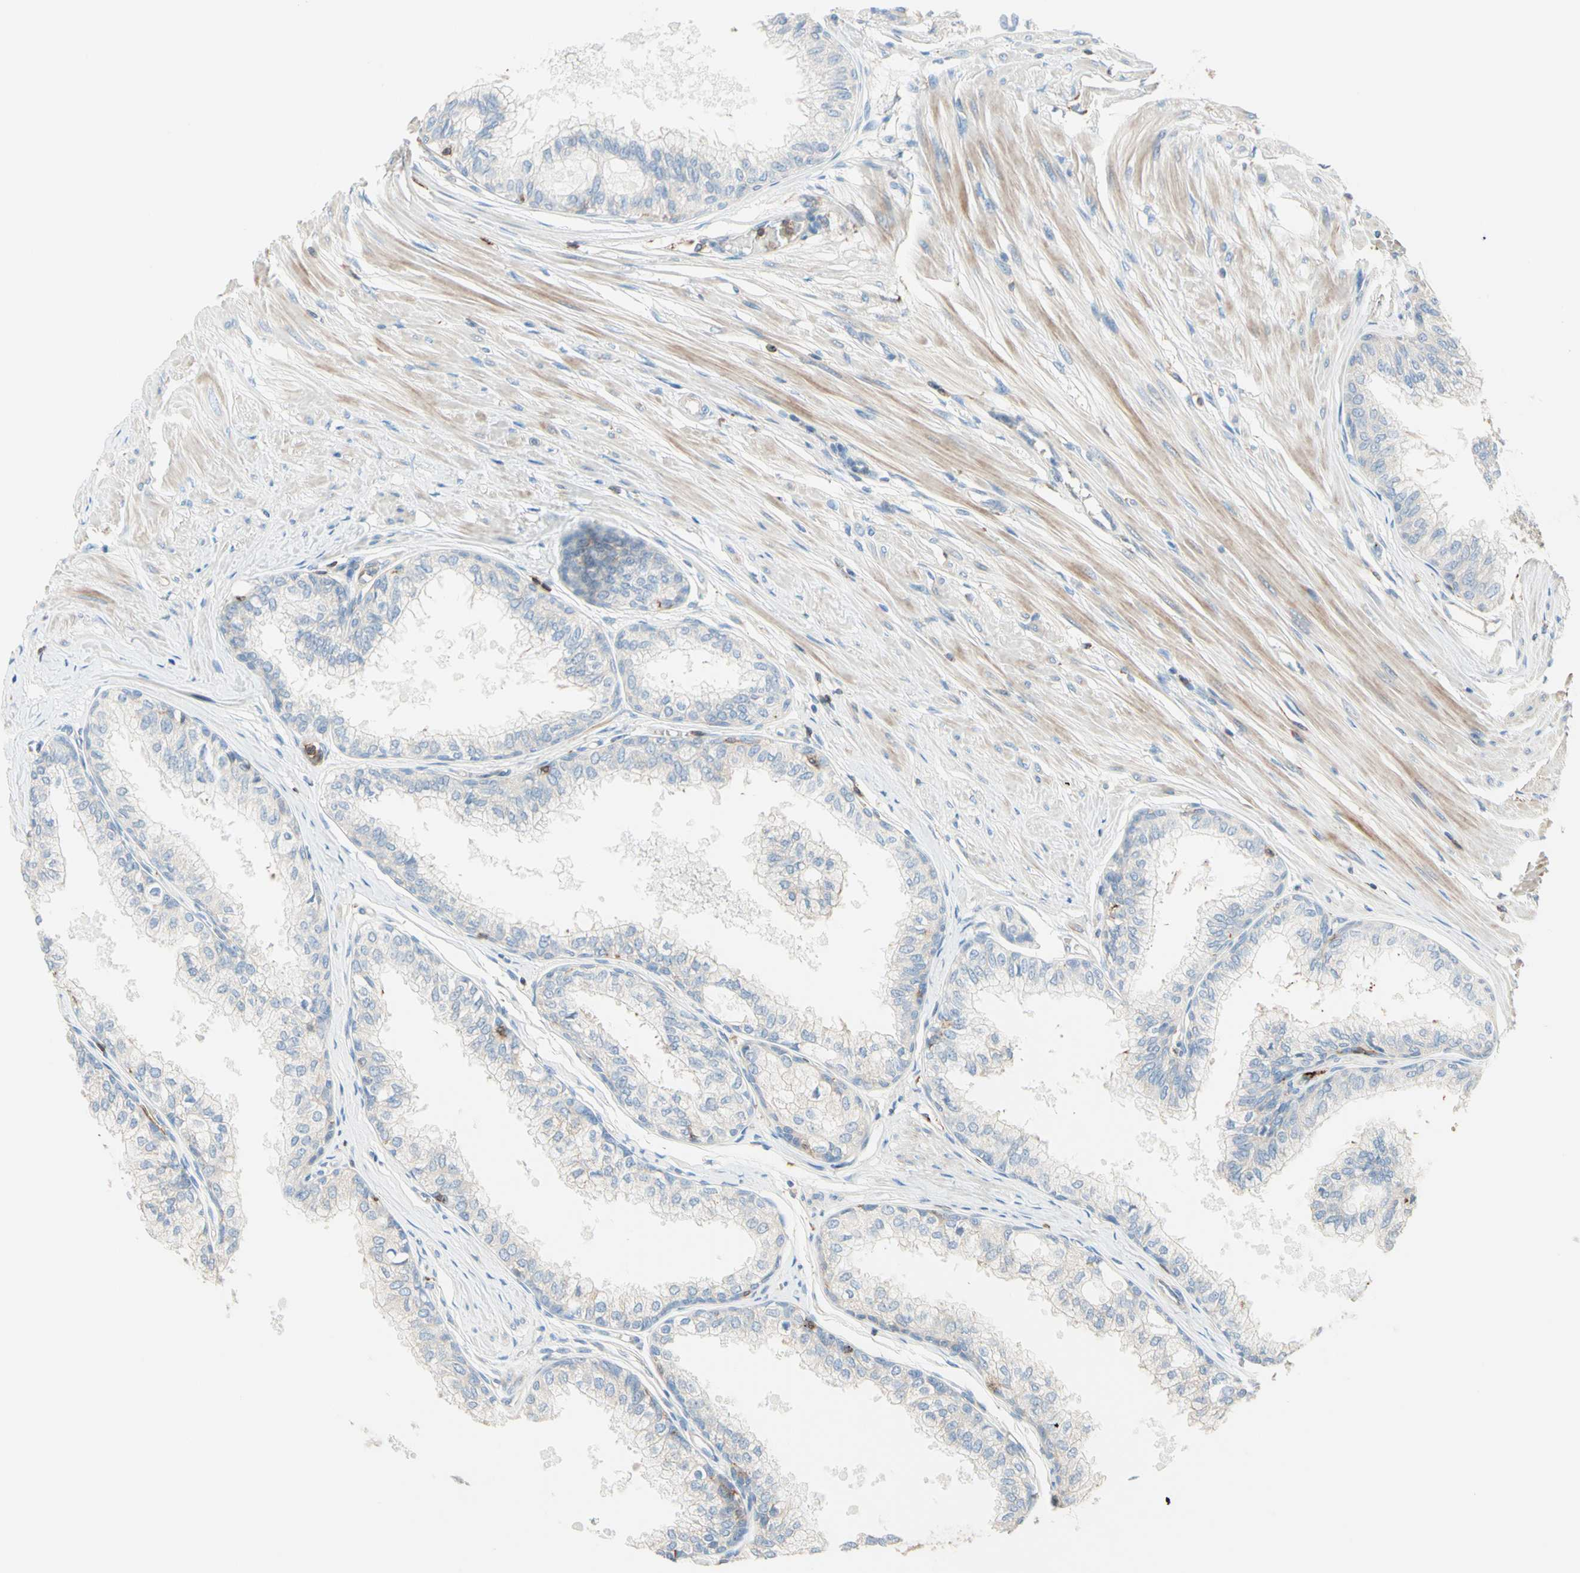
{"staining": {"intensity": "moderate", "quantity": "25%-75%", "location": "cytoplasmic/membranous"}, "tissue": "prostate", "cell_type": "Glandular cells", "image_type": "normal", "snomed": [{"axis": "morphology", "description": "Normal tissue, NOS"}, {"axis": "topography", "description": "Prostate"}, {"axis": "topography", "description": "Seminal veicle"}], "caption": "Protein analysis of unremarkable prostate displays moderate cytoplasmic/membranous expression in about 25%-75% of glandular cells. (brown staining indicates protein expression, while blue staining denotes nuclei).", "gene": "SEMA4C", "patient": {"sex": "male", "age": 60}}